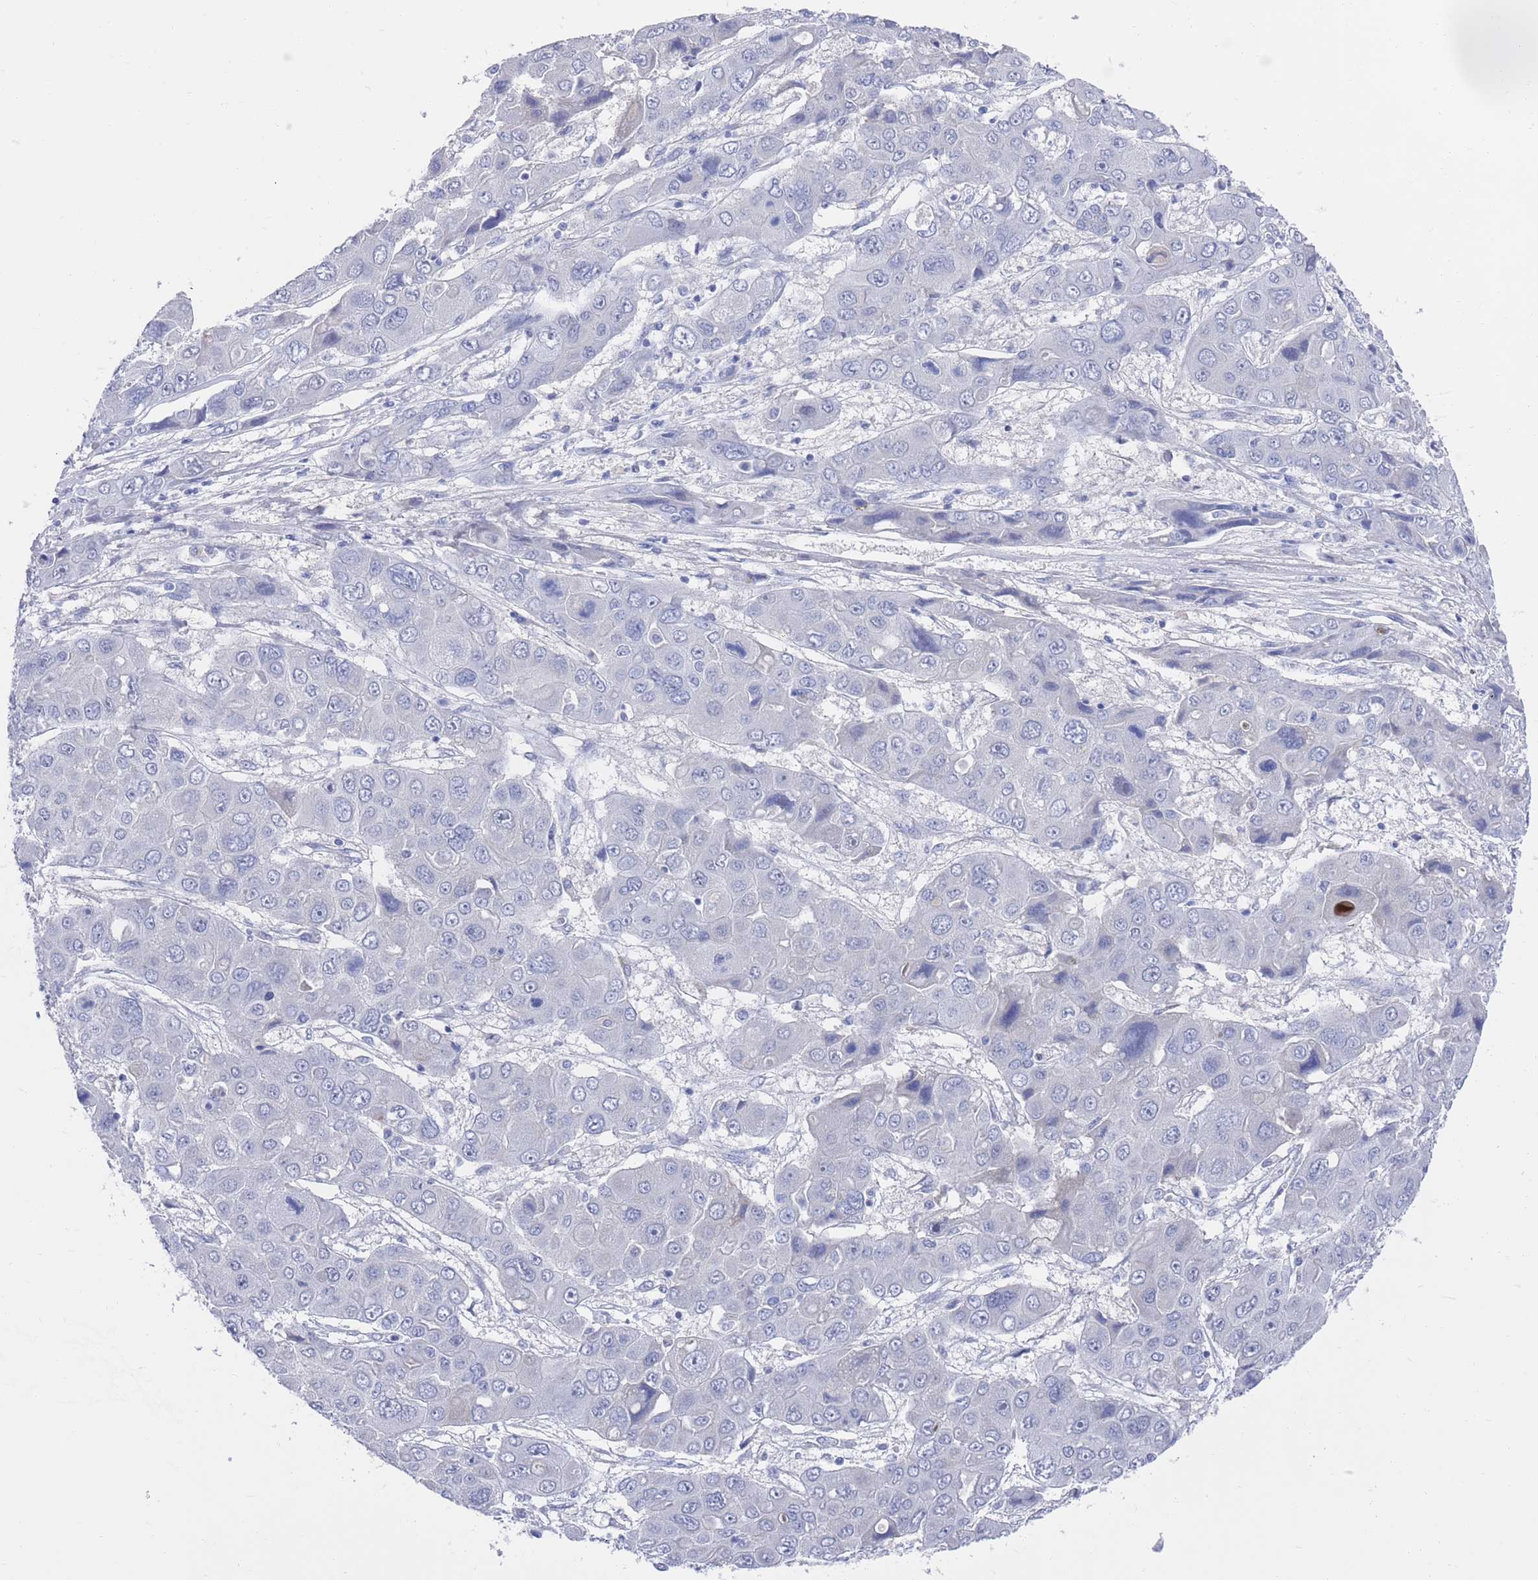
{"staining": {"intensity": "negative", "quantity": "none", "location": "none"}, "tissue": "liver cancer", "cell_type": "Tumor cells", "image_type": "cancer", "snomed": [{"axis": "morphology", "description": "Cholangiocarcinoma"}, {"axis": "topography", "description": "Liver"}], "caption": "Immunohistochemical staining of cholangiocarcinoma (liver) exhibits no significant expression in tumor cells.", "gene": "MTMR2", "patient": {"sex": "male", "age": 67}}